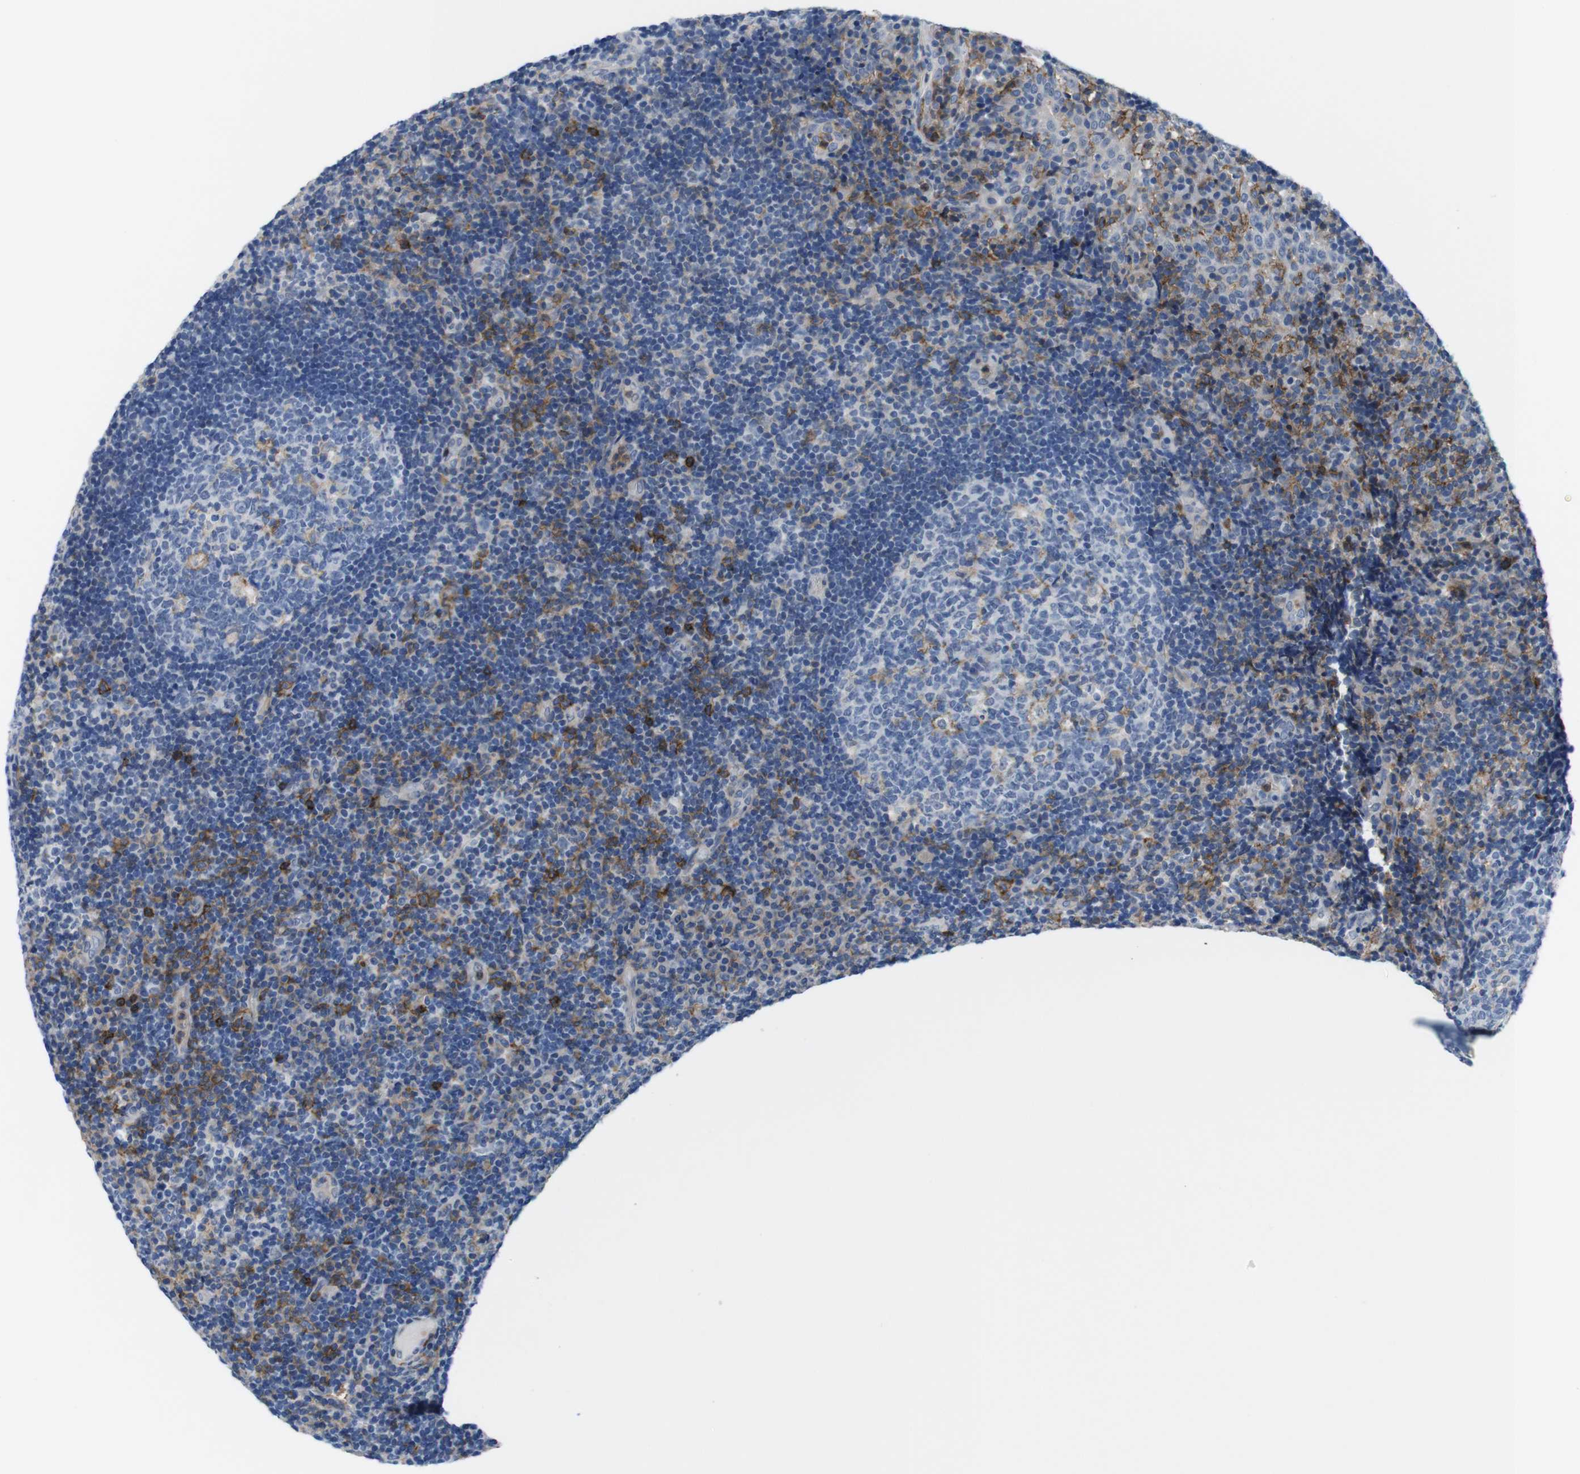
{"staining": {"intensity": "moderate", "quantity": "<25%", "location": "cytoplasmic/membranous"}, "tissue": "tonsil", "cell_type": "Germinal center cells", "image_type": "normal", "snomed": [{"axis": "morphology", "description": "Normal tissue, NOS"}, {"axis": "topography", "description": "Tonsil"}], "caption": "Immunohistochemical staining of benign tonsil exhibits <25% levels of moderate cytoplasmic/membranous protein expression in about <25% of germinal center cells.", "gene": "CD300C", "patient": {"sex": "female", "age": 40}}